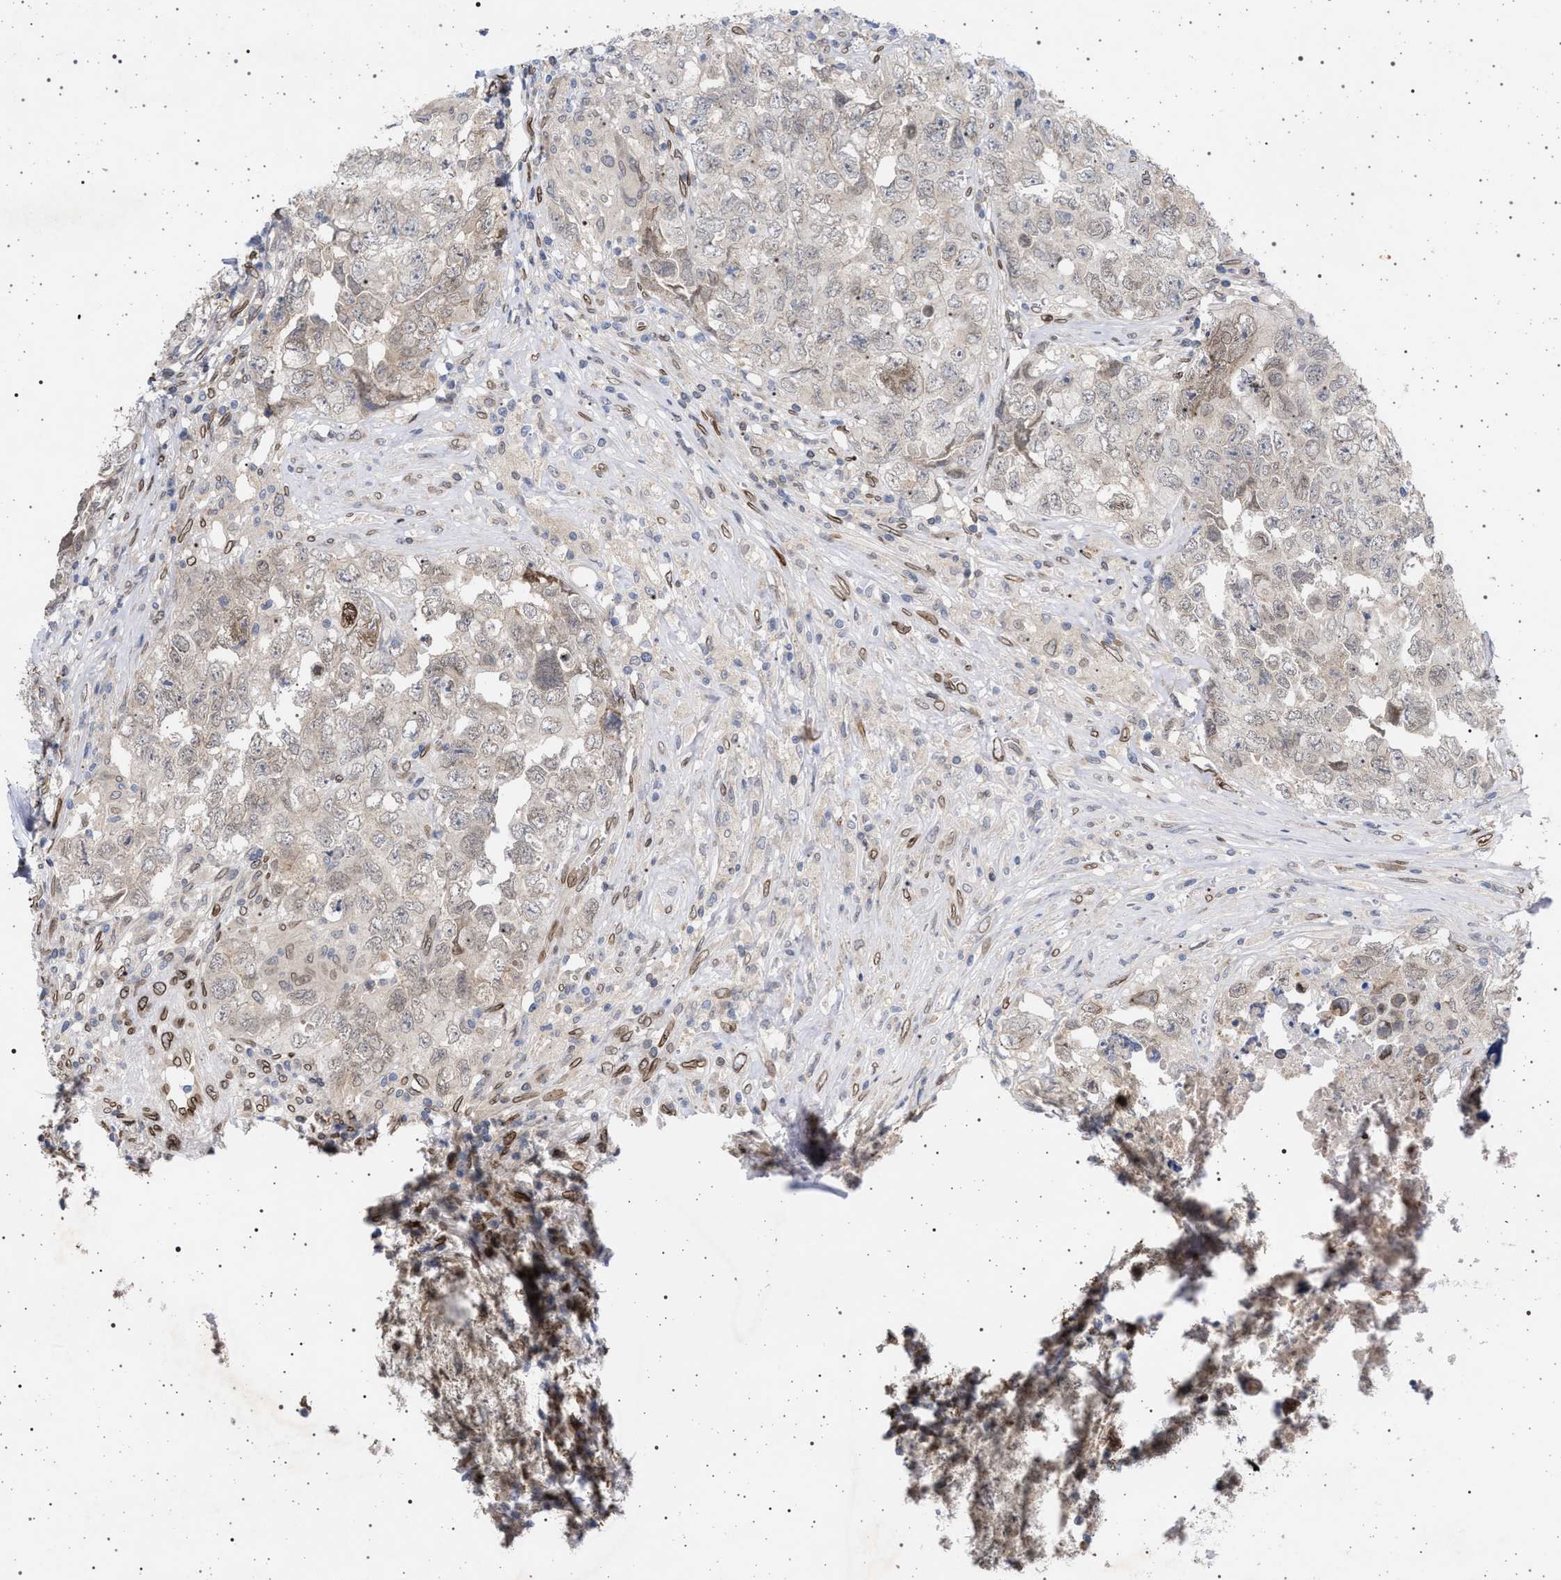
{"staining": {"intensity": "negative", "quantity": "none", "location": "none"}, "tissue": "testis cancer", "cell_type": "Tumor cells", "image_type": "cancer", "snomed": [{"axis": "morphology", "description": "Seminoma, NOS"}, {"axis": "morphology", "description": "Carcinoma, Embryonal, NOS"}, {"axis": "topography", "description": "Testis"}], "caption": "Tumor cells are negative for protein expression in human testis cancer. (DAB (3,3'-diaminobenzidine) immunohistochemistry (IHC) with hematoxylin counter stain).", "gene": "ING2", "patient": {"sex": "male", "age": 43}}